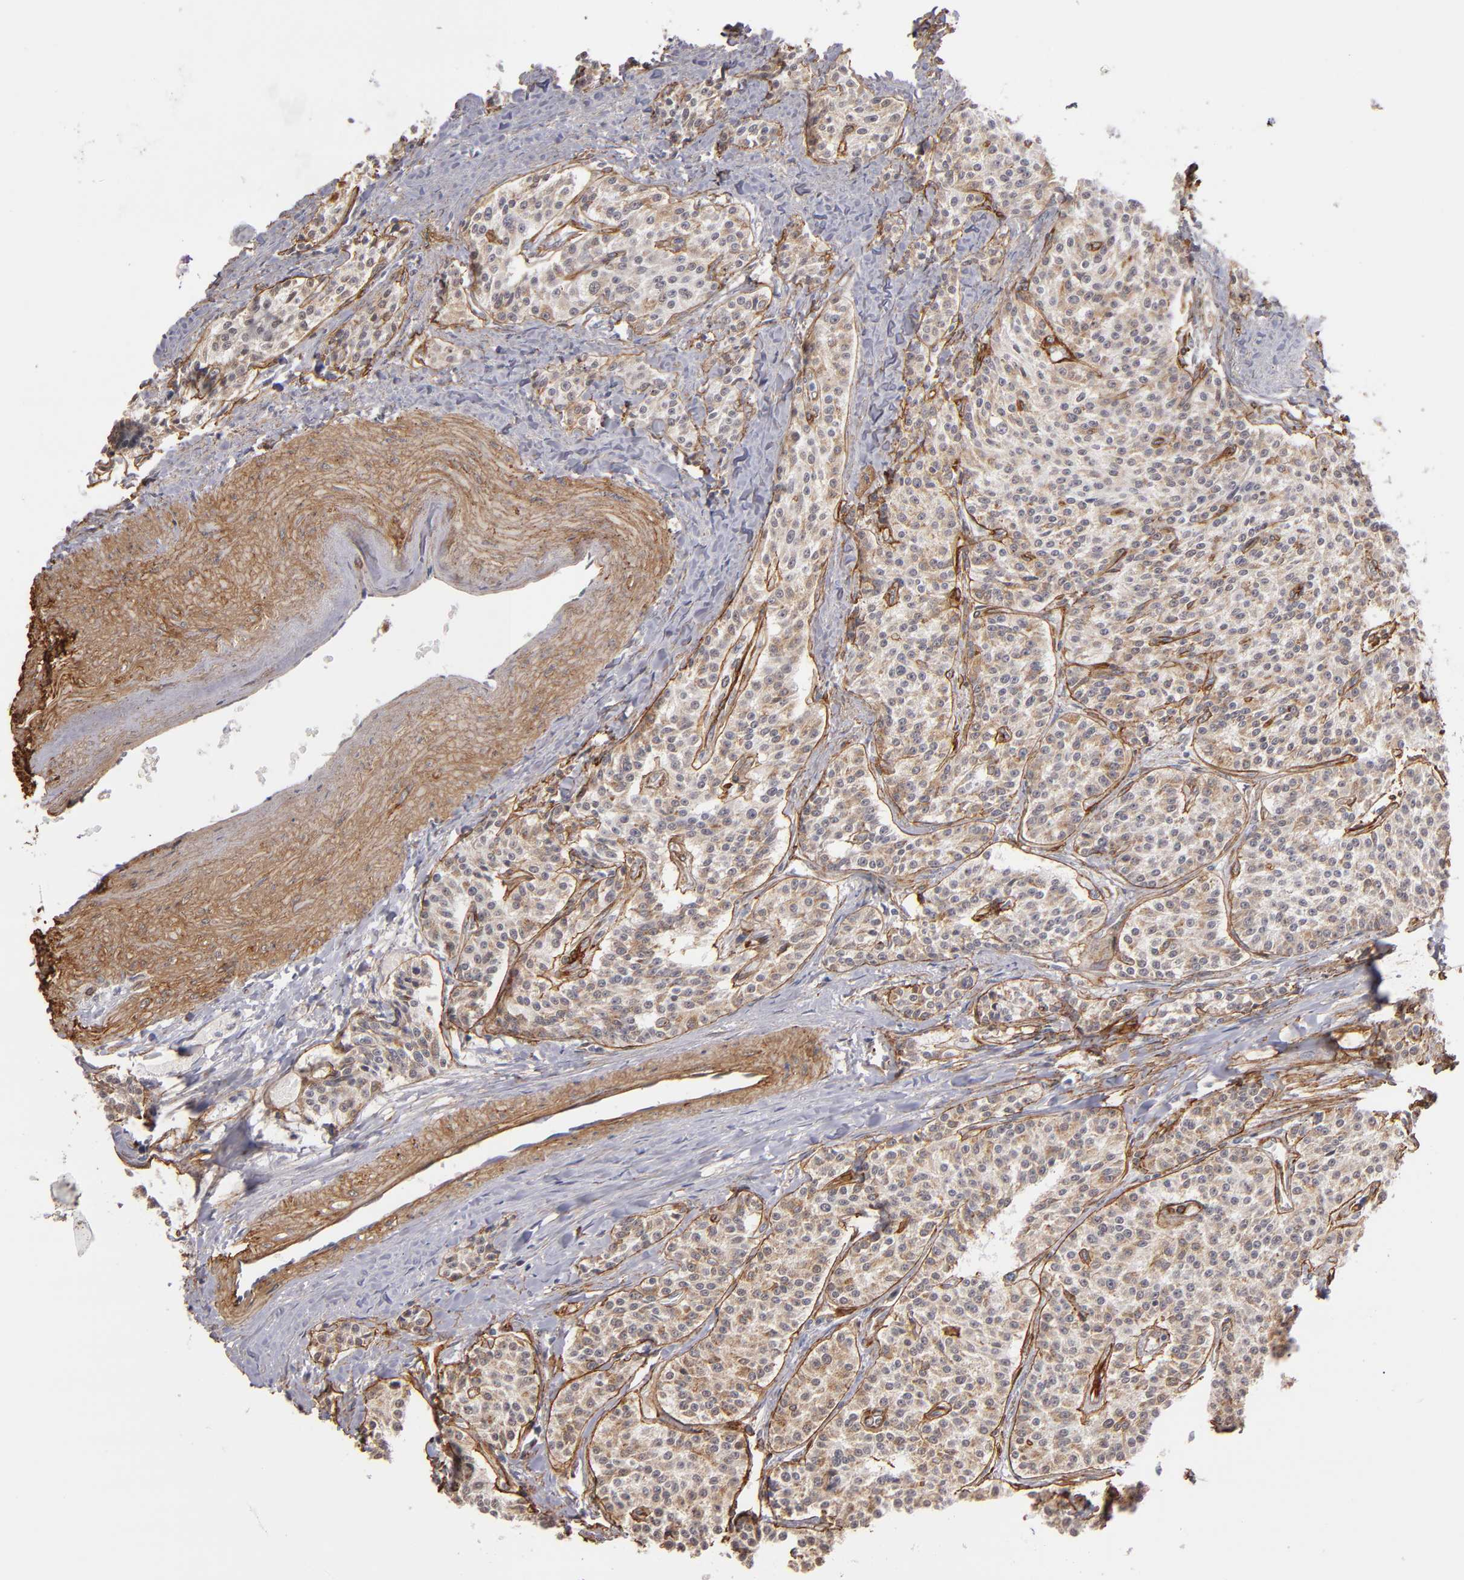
{"staining": {"intensity": "moderate", "quantity": ">75%", "location": "cytoplasmic/membranous"}, "tissue": "carcinoid", "cell_type": "Tumor cells", "image_type": "cancer", "snomed": [{"axis": "morphology", "description": "Carcinoid, malignant, NOS"}, {"axis": "topography", "description": "Stomach"}], "caption": "Carcinoid stained with a protein marker reveals moderate staining in tumor cells.", "gene": "LAMC1", "patient": {"sex": "female", "age": 76}}